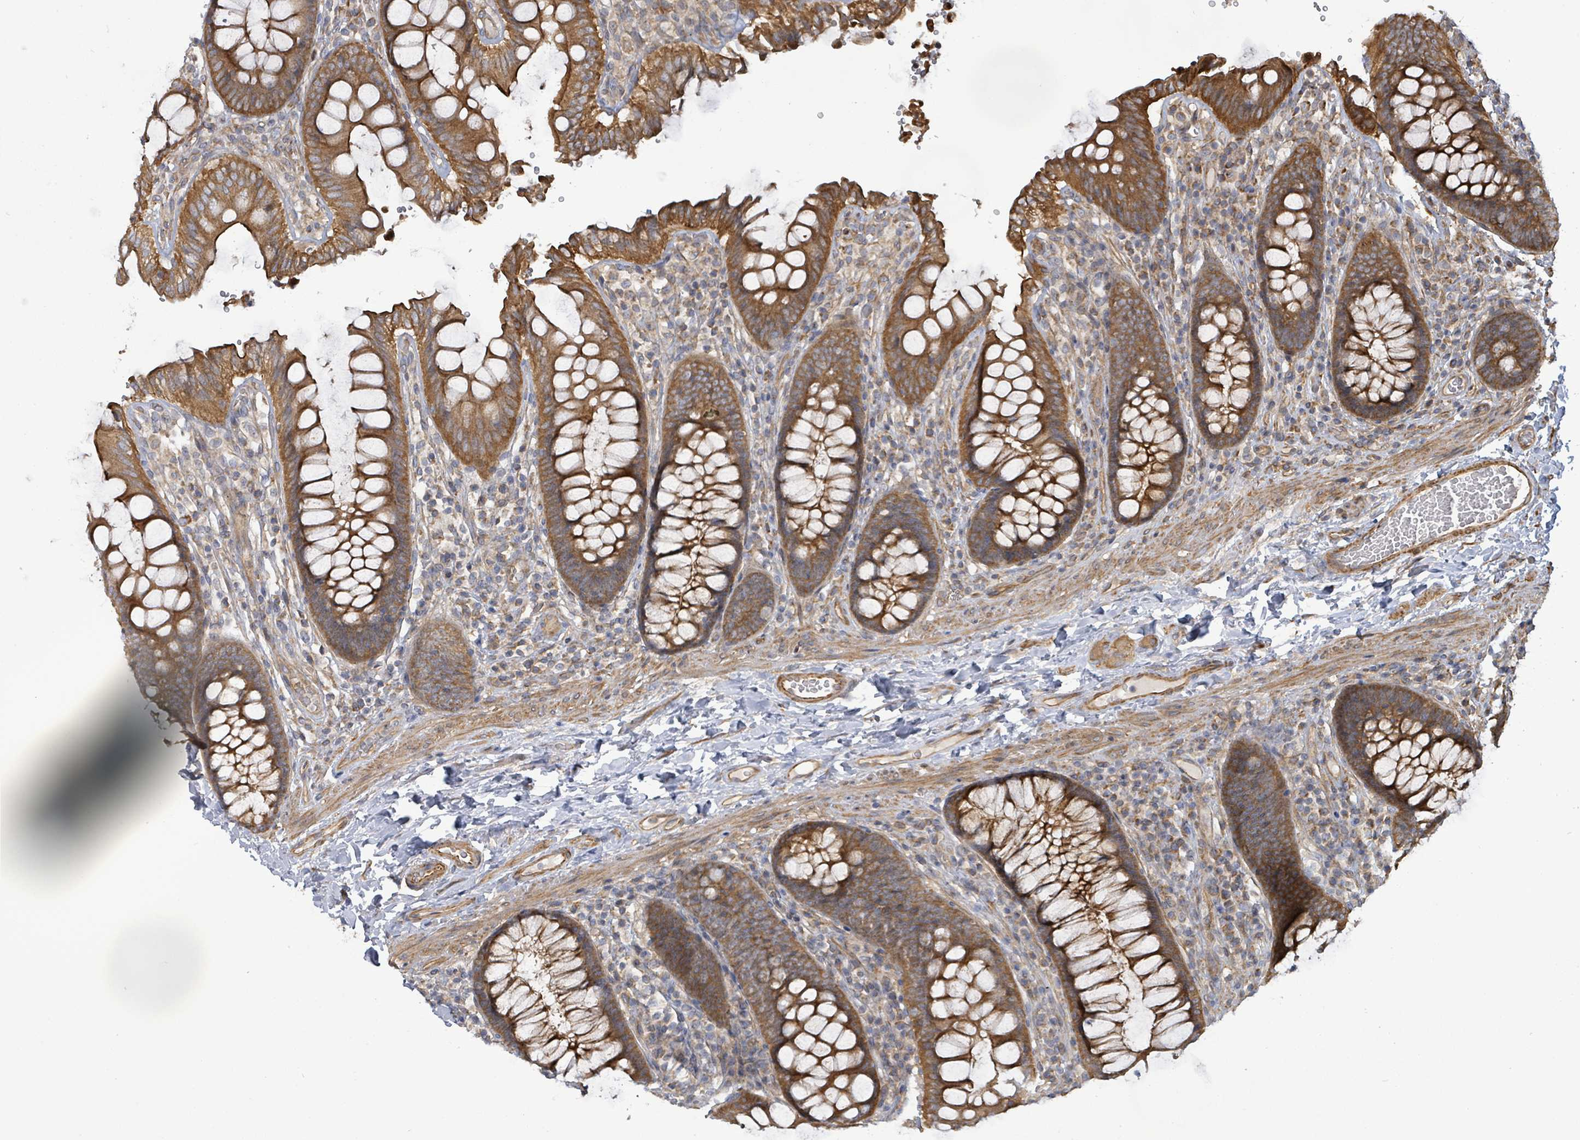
{"staining": {"intensity": "moderate", "quantity": ">75%", "location": "cytoplasmic/membranous"}, "tissue": "colon", "cell_type": "Endothelial cells", "image_type": "normal", "snomed": [{"axis": "morphology", "description": "Normal tissue, NOS"}, {"axis": "topography", "description": "Colon"}], "caption": "Immunohistochemistry (IHC) photomicrograph of benign human colon stained for a protein (brown), which shows medium levels of moderate cytoplasmic/membranous positivity in approximately >75% of endothelial cells.", "gene": "KBTBD11", "patient": {"sex": "male", "age": 84}}